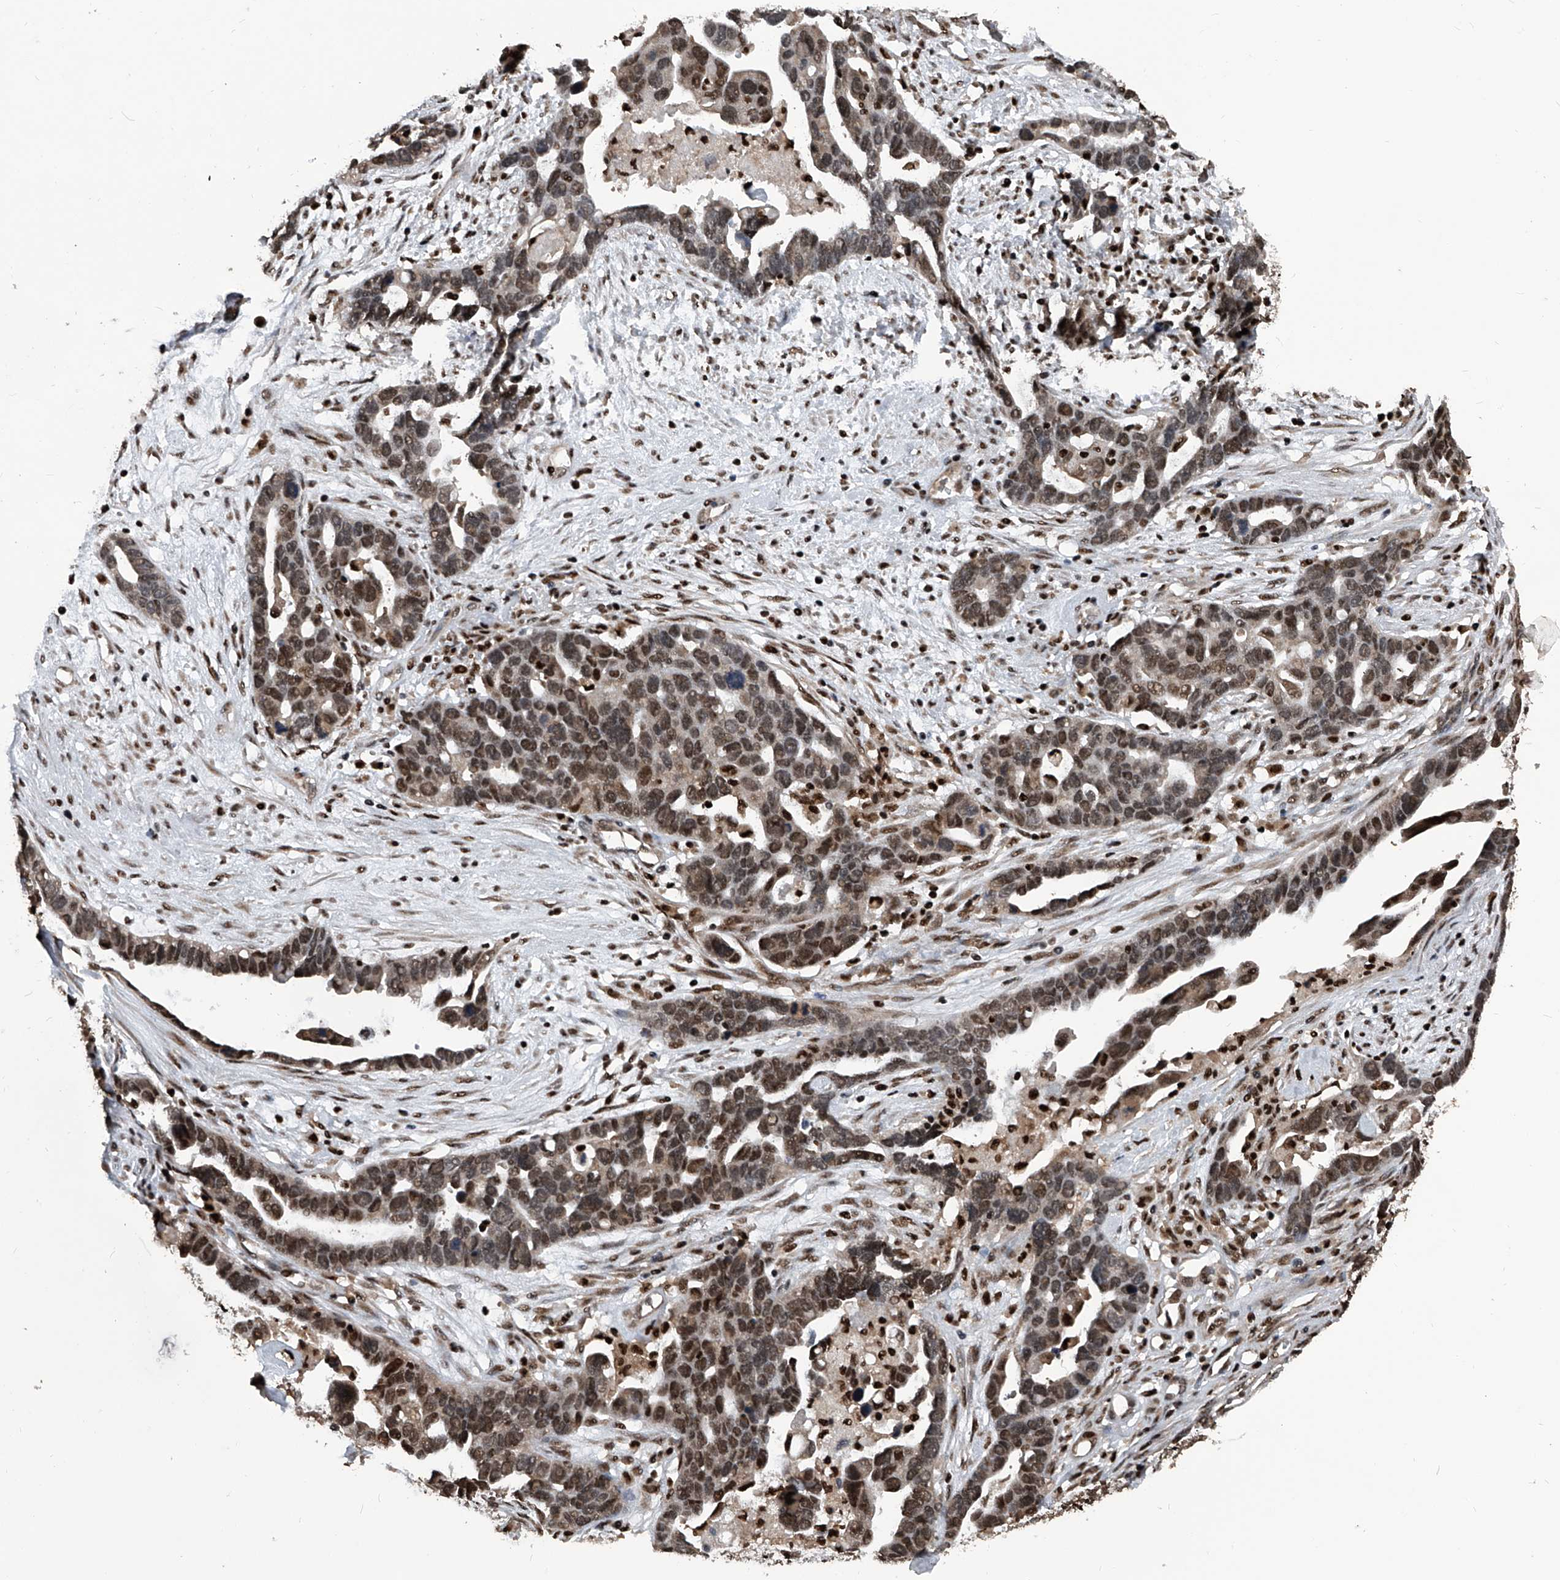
{"staining": {"intensity": "moderate", "quantity": ">75%", "location": "nuclear"}, "tissue": "ovarian cancer", "cell_type": "Tumor cells", "image_type": "cancer", "snomed": [{"axis": "morphology", "description": "Cystadenocarcinoma, serous, NOS"}, {"axis": "topography", "description": "Ovary"}], "caption": "IHC of ovarian serous cystadenocarcinoma reveals medium levels of moderate nuclear expression in about >75% of tumor cells.", "gene": "FKBP5", "patient": {"sex": "female", "age": 54}}